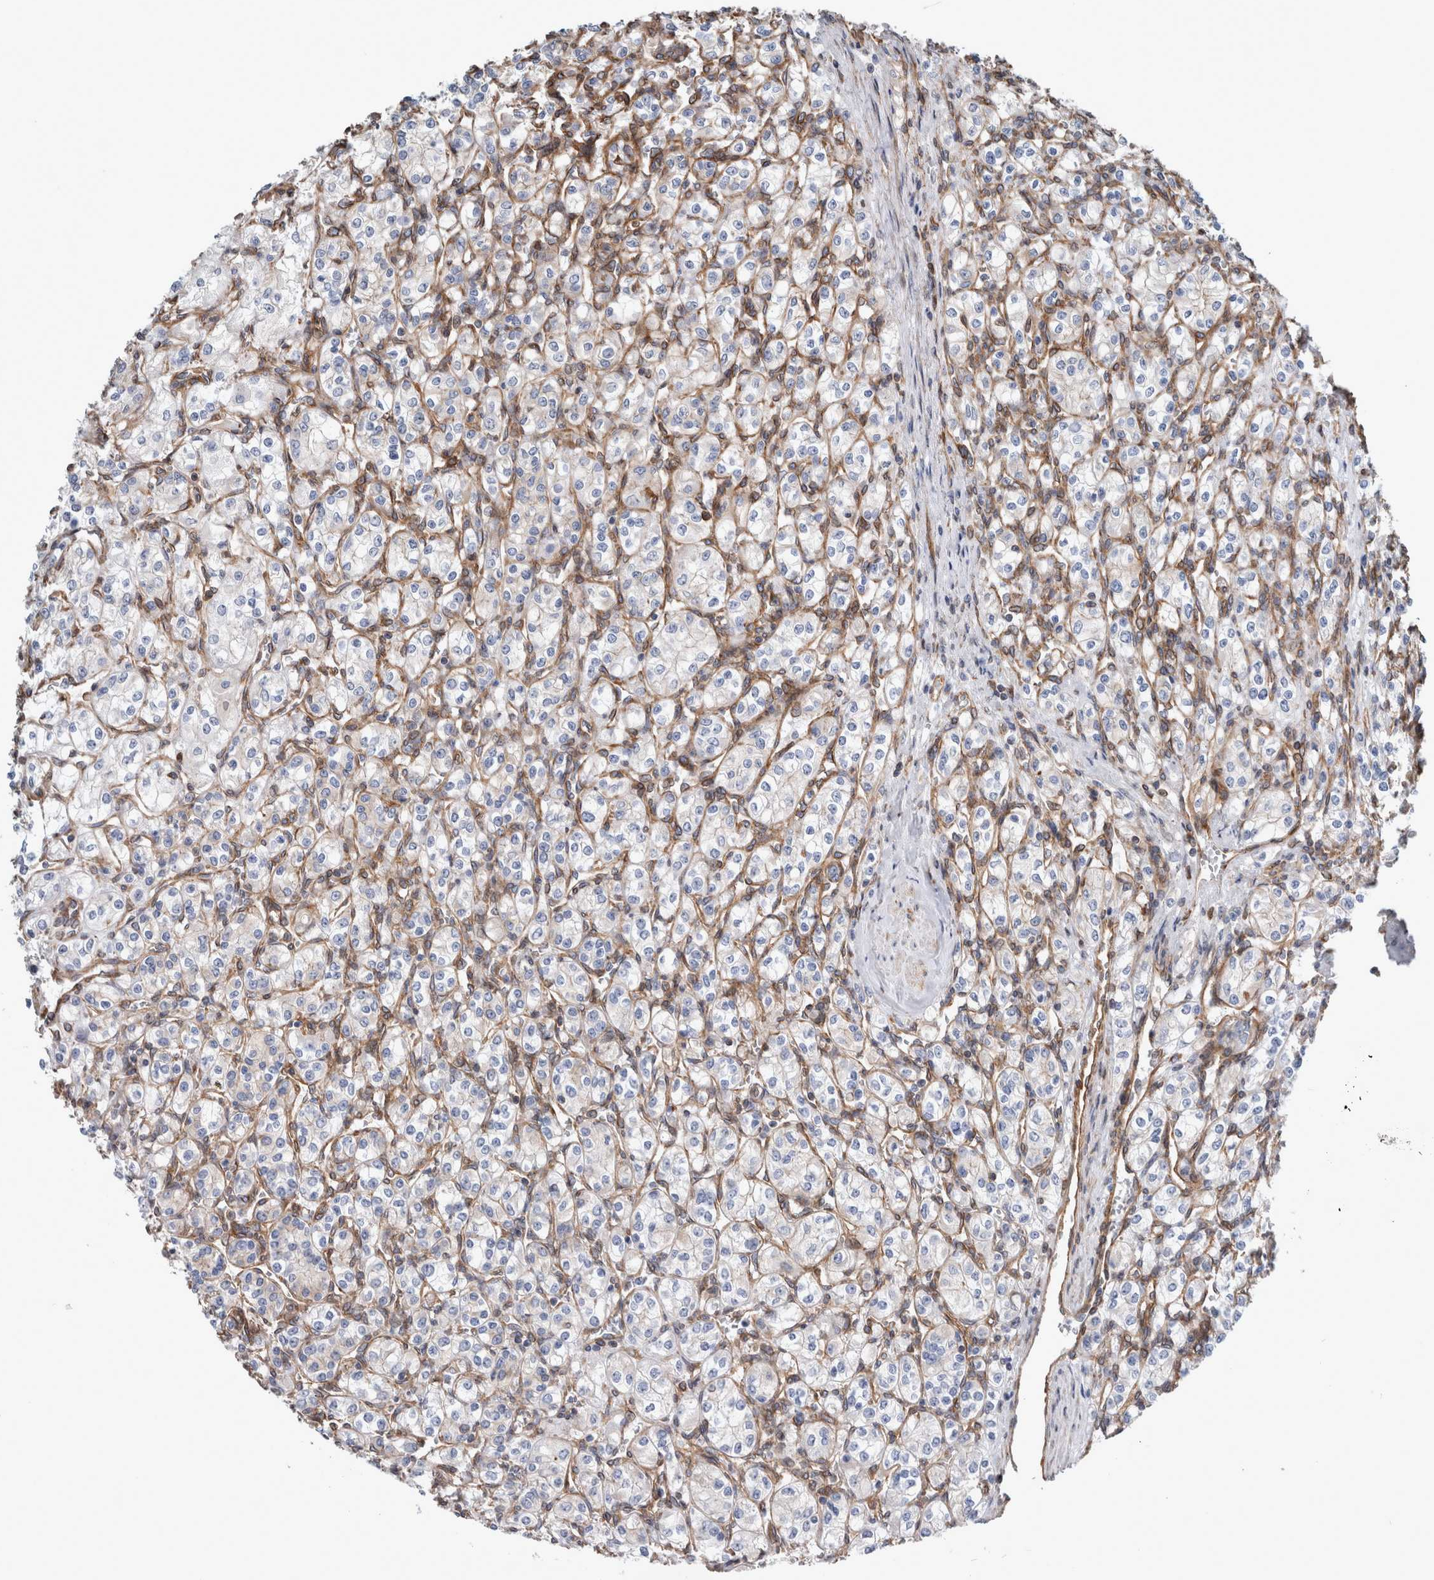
{"staining": {"intensity": "negative", "quantity": "none", "location": "none"}, "tissue": "renal cancer", "cell_type": "Tumor cells", "image_type": "cancer", "snomed": [{"axis": "morphology", "description": "Adenocarcinoma, NOS"}, {"axis": "topography", "description": "Kidney"}], "caption": "DAB immunohistochemical staining of renal adenocarcinoma displays no significant positivity in tumor cells.", "gene": "PLEC", "patient": {"sex": "male", "age": 77}}